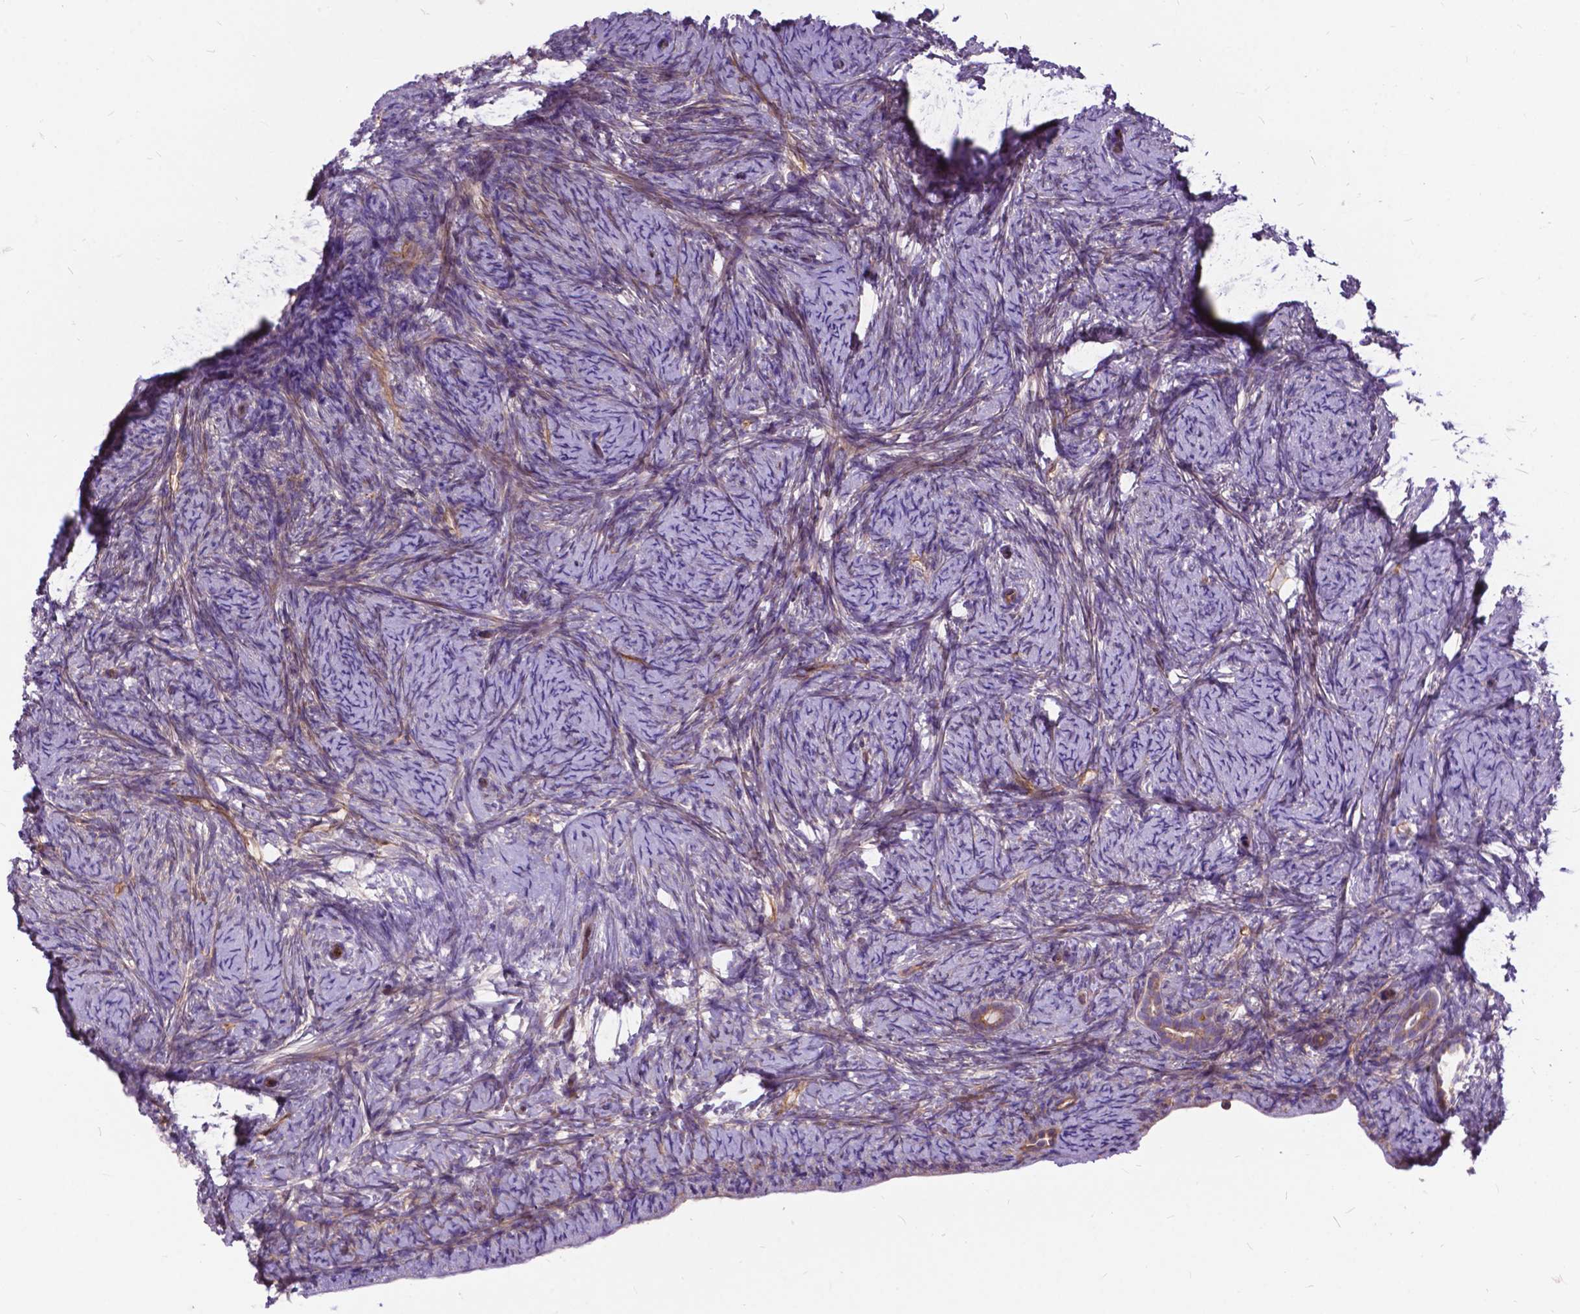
{"staining": {"intensity": "weak", "quantity": "25%-75%", "location": "cytoplasmic/membranous"}, "tissue": "ovary", "cell_type": "Ovarian stroma cells", "image_type": "normal", "snomed": [{"axis": "morphology", "description": "Normal tissue, NOS"}, {"axis": "topography", "description": "Ovary"}], "caption": "Immunohistochemistry (IHC) (DAB) staining of benign ovary exhibits weak cytoplasmic/membranous protein staining in approximately 25%-75% of ovarian stroma cells. (DAB IHC with brightfield microscopy, high magnification).", "gene": "FLT4", "patient": {"sex": "female", "age": 34}}